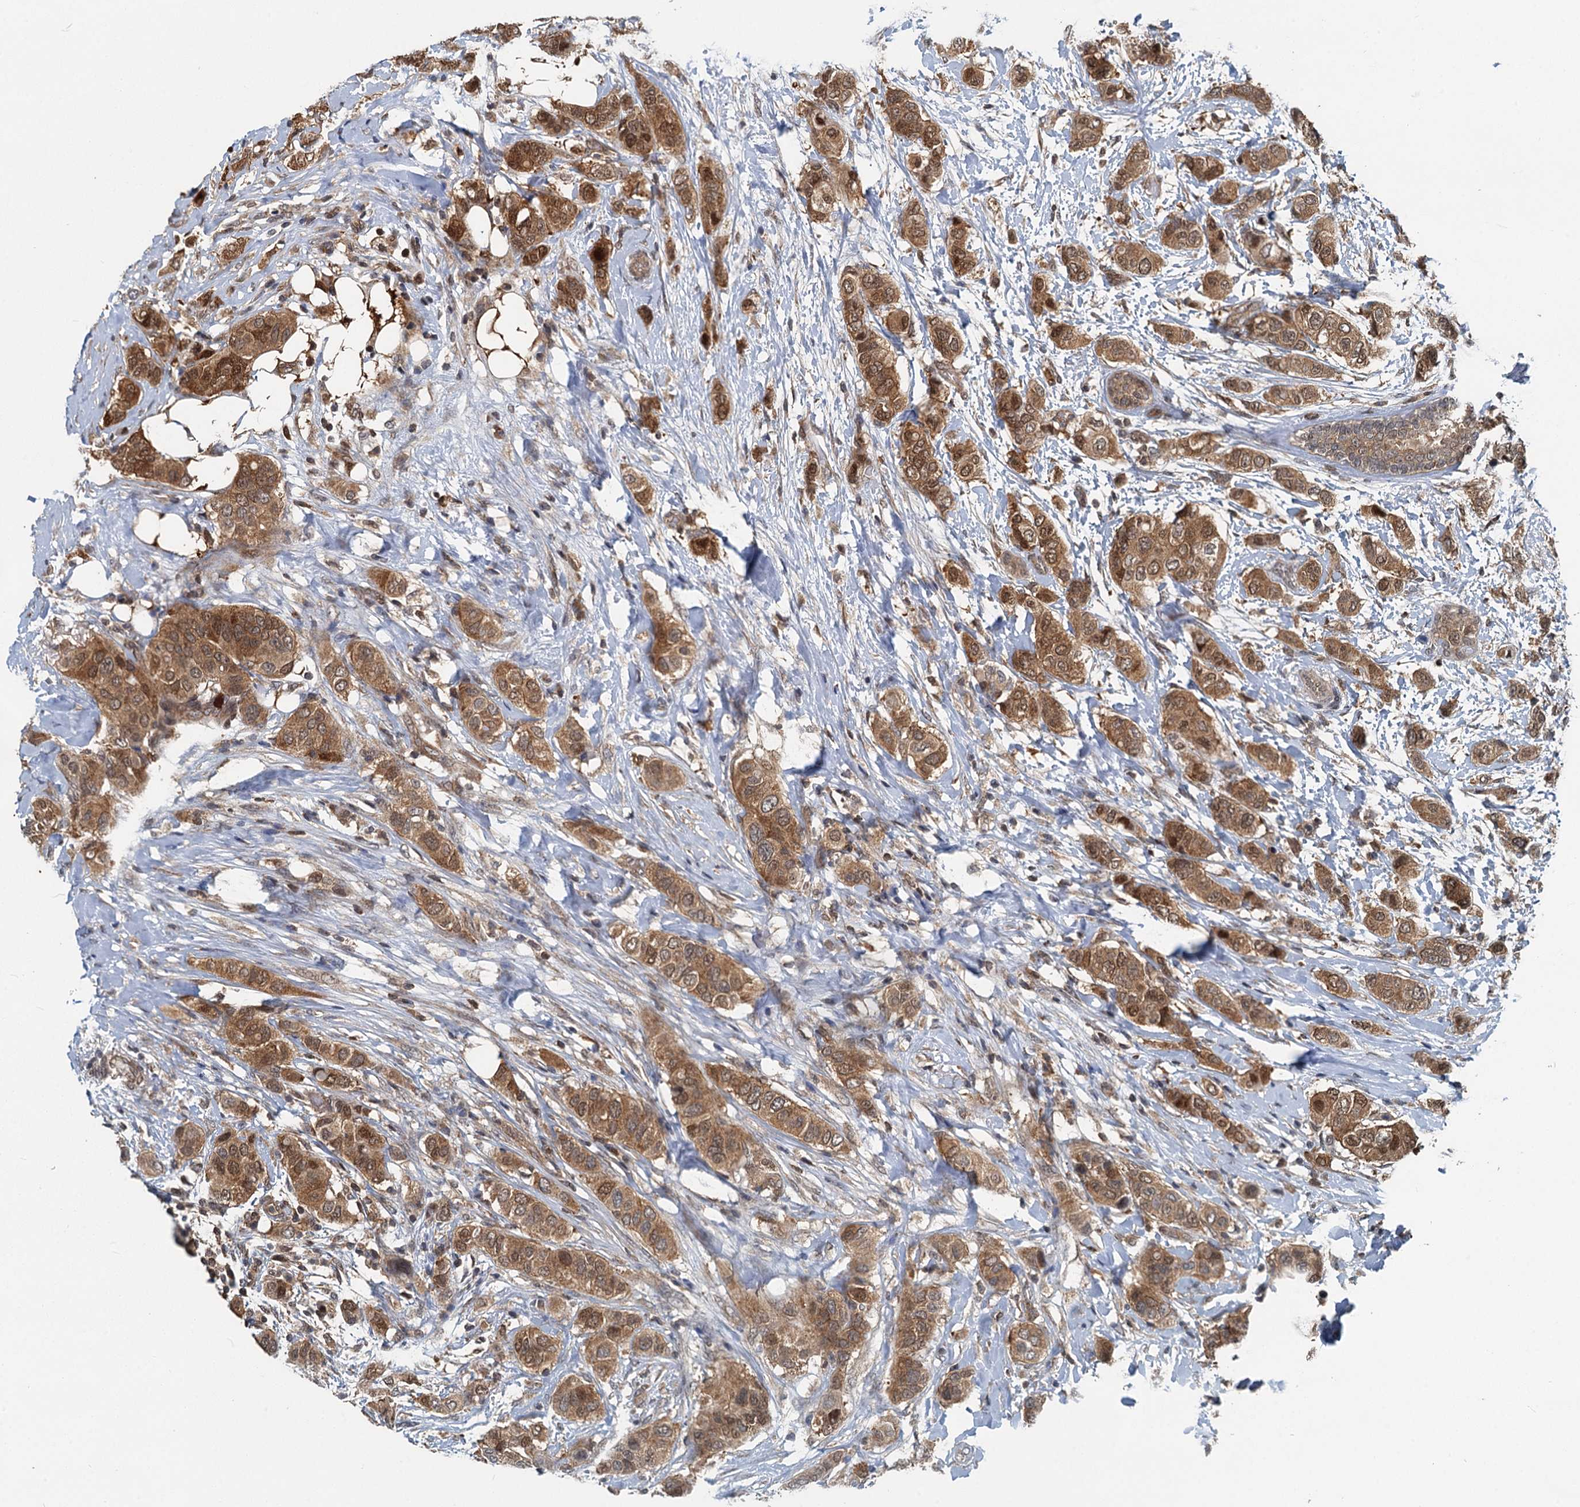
{"staining": {"intensity": "moderate", "quantity": ">75%", "location": "cytoplasmic/membranous,nuclear"}, "tissue": "breast cancer", "cell_type": "Tumor cells", "image_type": "cancer", "snomed": [{"axis": "morphology", "description": "Lobular carcinoma"}, {"axis": "topography", "description": "Breast"}], "caption": "Protein expression by IHC reveals moderate cytoplasmic/membranous and nuclear expression in about >75% of tumor cells in breast lobular carcinoma.", "gene": "GPI", "patient": {"sex": "female", "age": 51}}